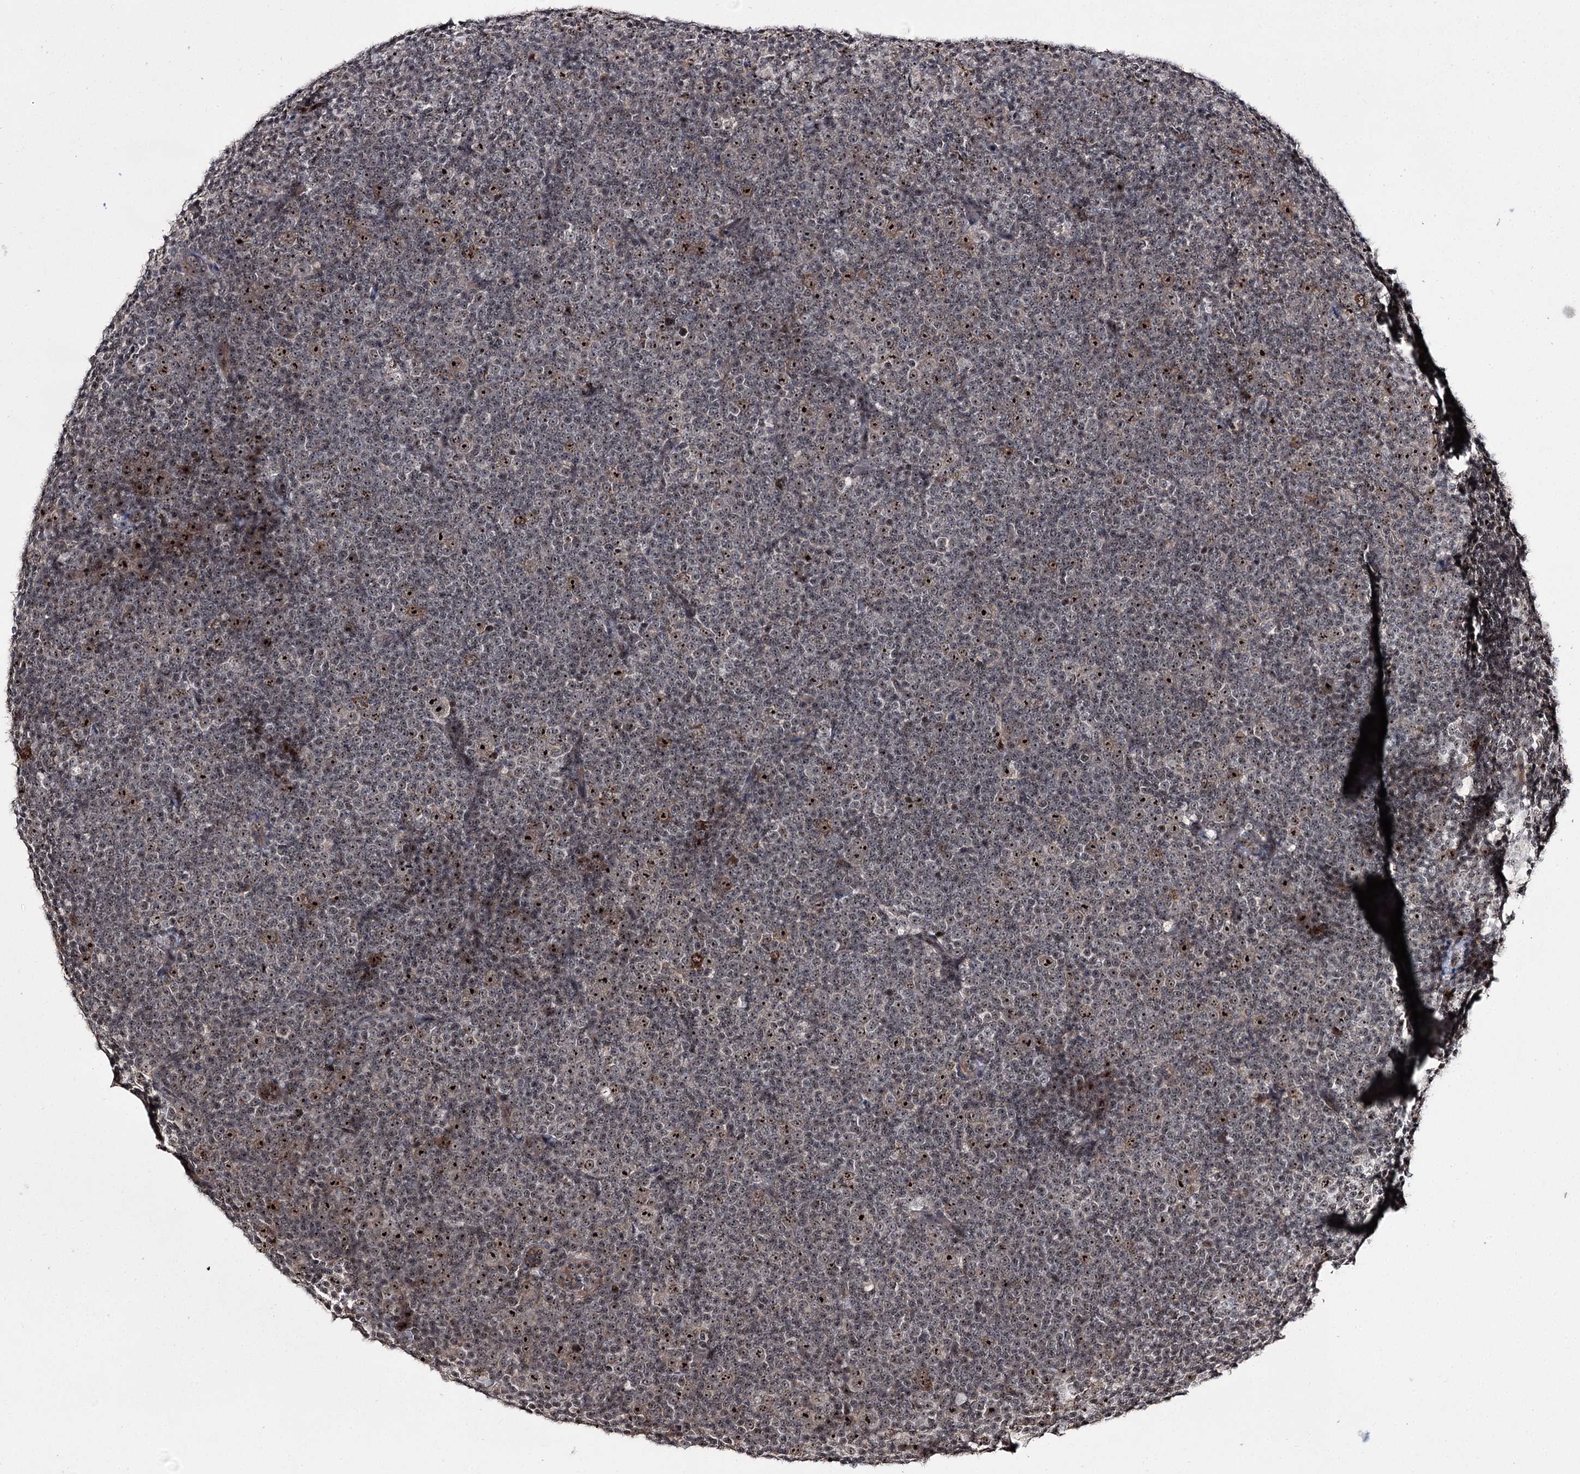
{"staining": {"intensity": "weak", "quantity": ">75%", "location": "nuclear"}, "tissue": "lymphoma", "cell_type": "Tumor cells", "image_type": "cancer", "snomed": [{"axis": "morphology", "description": "Malignant lymphoma, non-Hodgkin's type, Low grade"}, {"axis": "topography", "description": "Lymph node"}], "caption": "Immunohistochemical staining of malignant lymphoma, non-Hodgkin's type (low-grade) reveals weak nuclear protein expression in approximately >75% of tumor cells.", "gene": "CCDC59", "patient": {"sex": "female", "age": 67}}